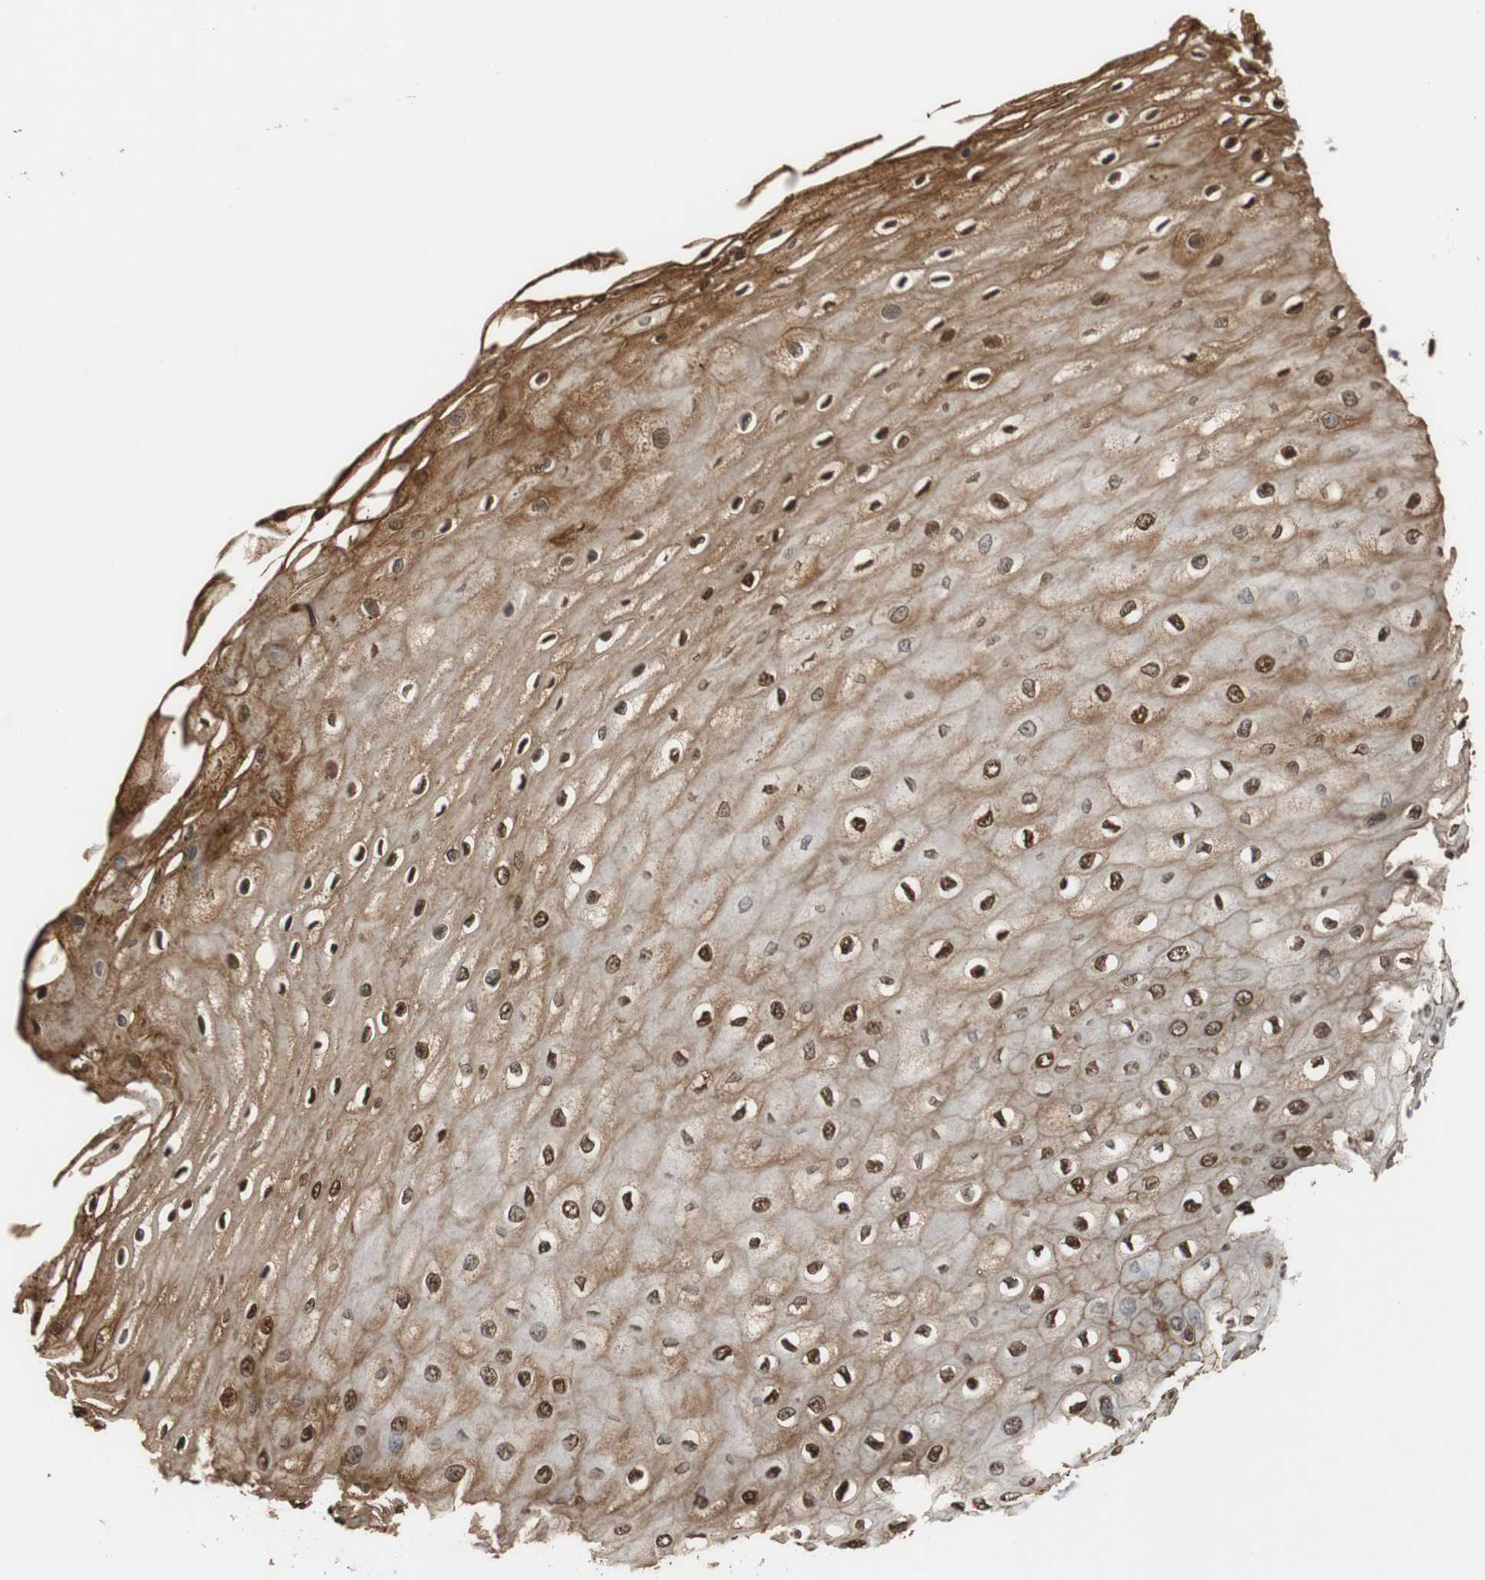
{"staining": {"intensity": "strong", "quantity": ">75%", "location": "cytoplasmic/membranous,nuclear"}, "tissue": "esophagus", "cell_type": "Squamous epithelial cells", "image_type": "normal", "snomed": [{"axis": "morphology", "description": "Normal tissue, NOS"}, {"axis": "morphology", "description": "Squamous cell carcinoma, NOS"}, {"axis": "topography", "description": "Esophagus"}], "caption": "A brown stain labels strong cytoplasmic/membranous,nuclear staining of a protein in squamous epithelial cells of normal esophagus. (DAB IHC with brightfield microscopy, high magnification).", "gene": "SIRT1", "patient": {"sex": "male", "age": 65}}